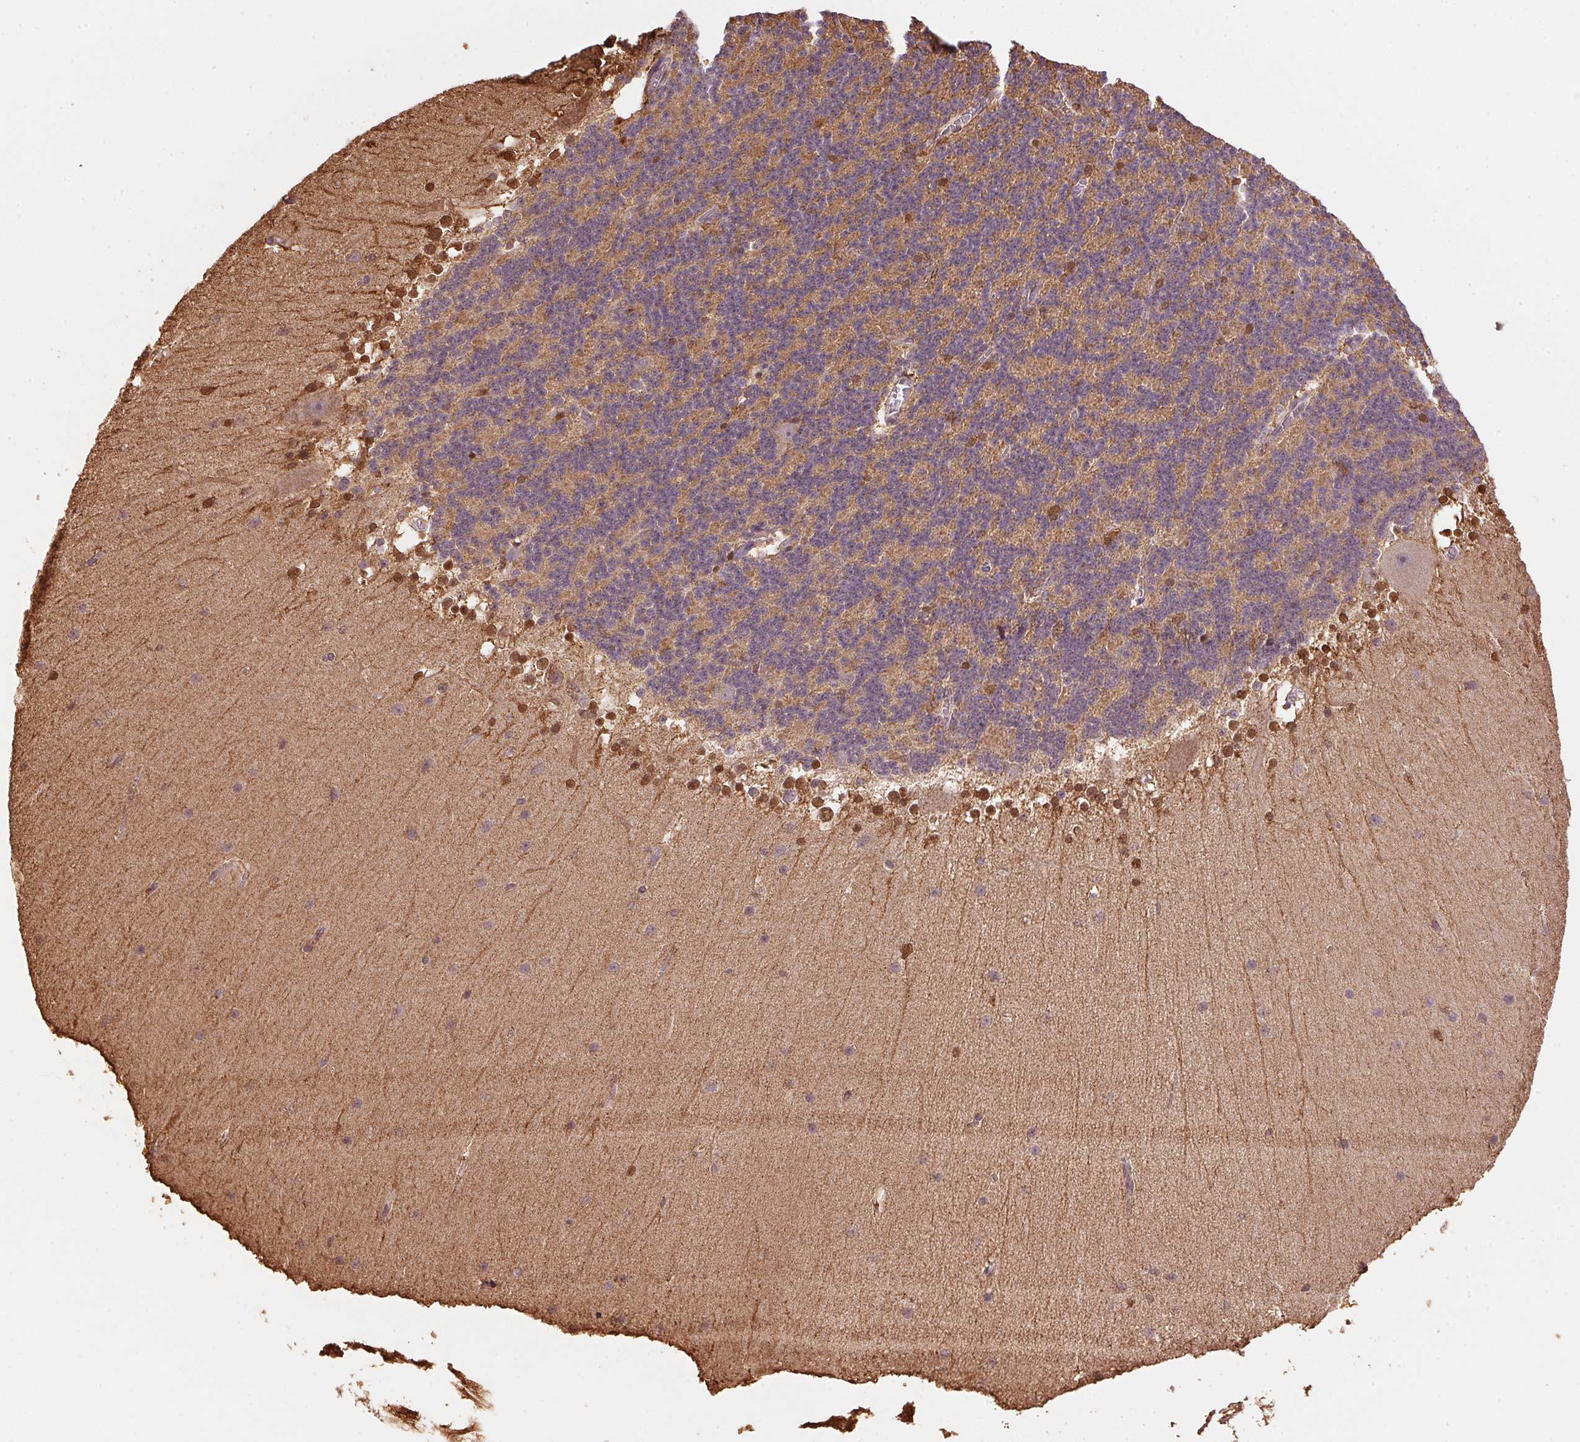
{"staining": {"intensity": "moderate", "quantity": "25%-75%", "location": "cytoplasmic/membranous"}, "tissue": "cerebellum", "cell_type": "Cells in granular layer", "image_type": "normal", "snomed": [{"axis": "morphology", "description": "Normal tissue, NOS"}, {"axis": "topography", "description": "Cerebellum"}], "caption": "This is an image of immunohistochemistry (IHC) staining of benign cerebellum, which shows moderate positivity in the cytoplasmic/membranous of cells in granular layer.", "gene": "ARHGAP6", "patient": {"sex": "female", "age": 19}}